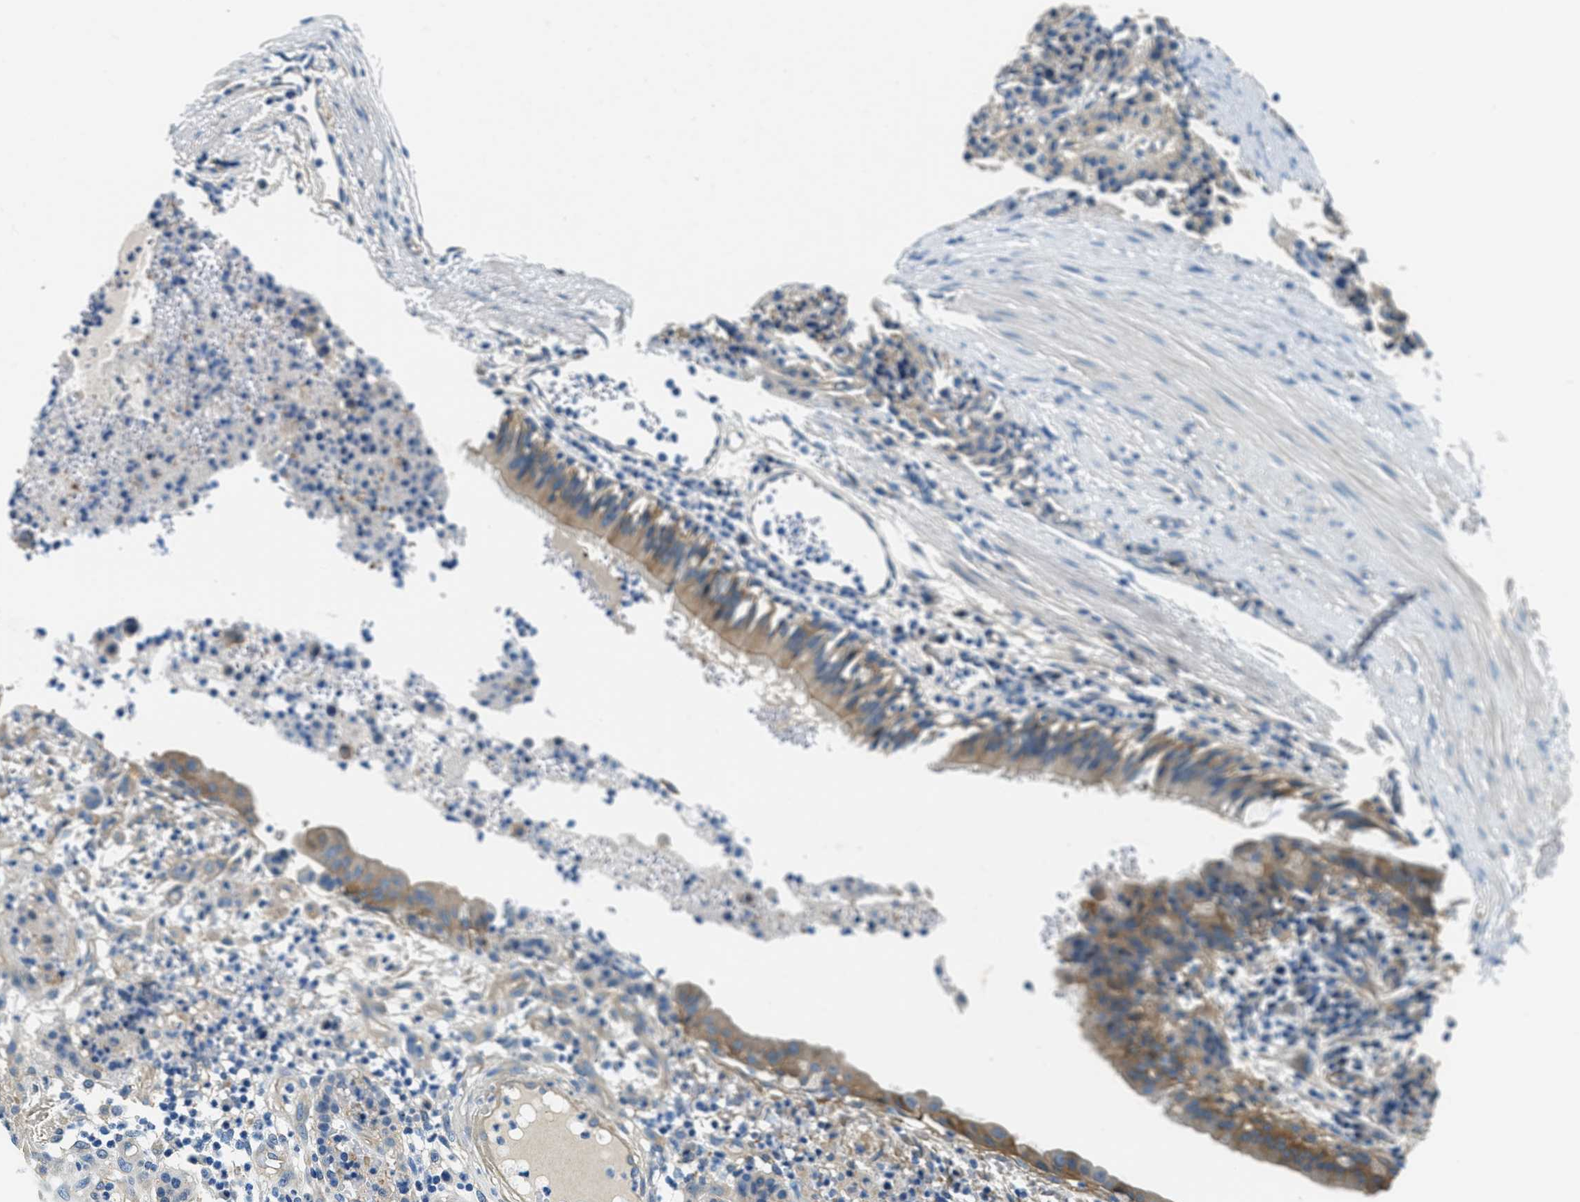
{"staining": {"intensity": "weak", "quantity": "25%-75%", "location": "cytoplasmic/membranous"}, "tissue": "carcinoid", "cell_type": "Tumor cells", "image_type": "cancer", "snomed": [{"axis": "morphology", "description": "Carcinoid, malignant, NOS"}, {"axis": "topography", "description": "Lung"}], "caption": "Immunohistochemistry (IHC) image of neoplastic tissue: carcinoid stained using immunohistochemistry (IHC) demonstrates low levels of weak protein expression localized specifically in the cytoplasmic/membranous of tumor cells, appearing as a cytoplasmic/membranous brown color.", "gene": "TWF1", "patient": {"sex": "male", "age": 30}}